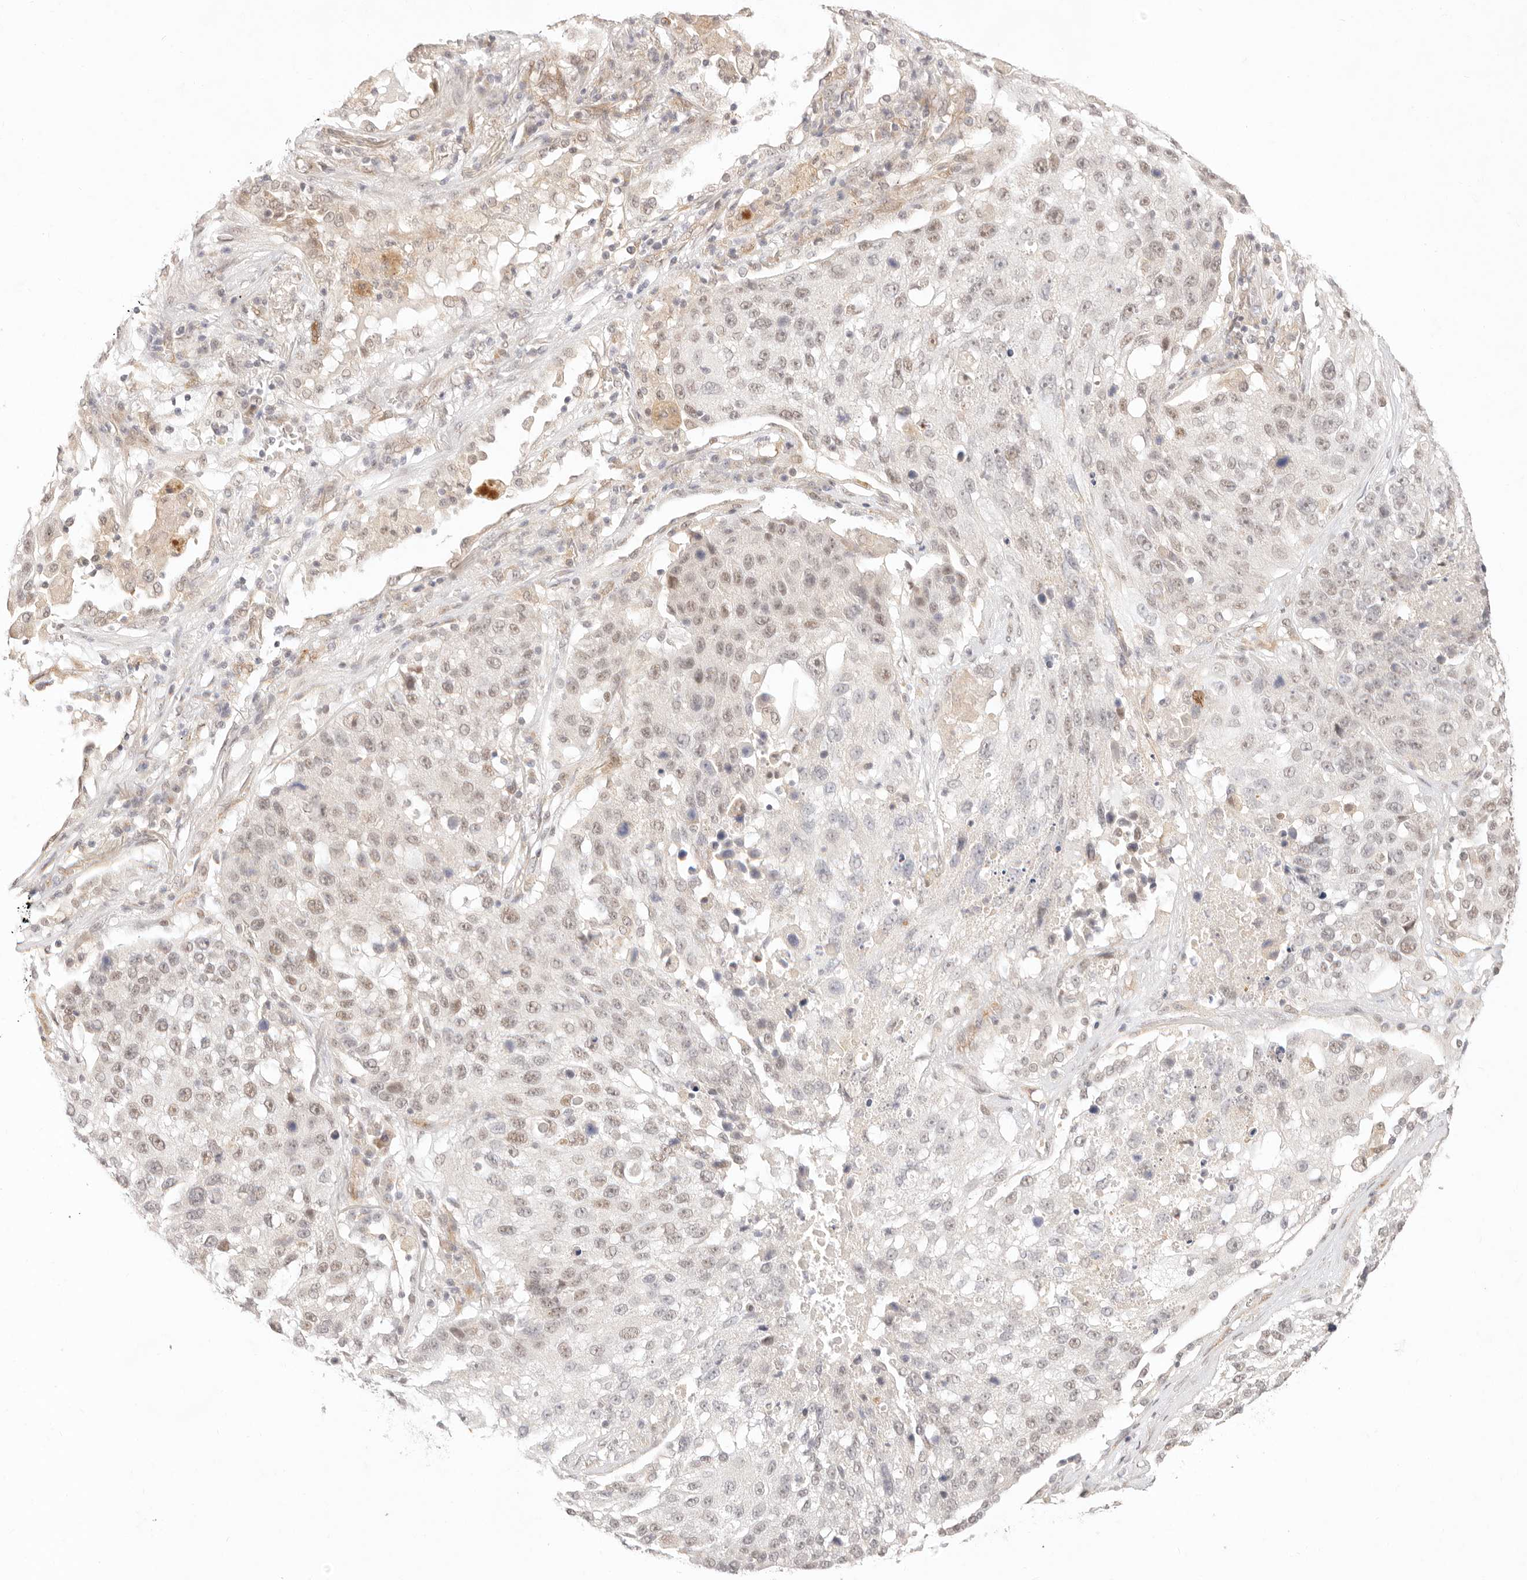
{"staining": {"intensity": "weak", "quantity": "<25%", "location": "nuclear"}, "tissue": "lung cancer", "cell_type": "Tumor cells", "image_type": "cancer", "snomed": [{"axis": "morphology", "description": "Squamous cell carcinoma, NOS"}, {"axis": "topography", "description": "Lung"}], "caption": "The micrograph shows no significant positivity in tumor cells of lung cancer (squamous cell carcinoma).", "gene": "GPR156", "patient": {"sex": "male", "age": 61}}